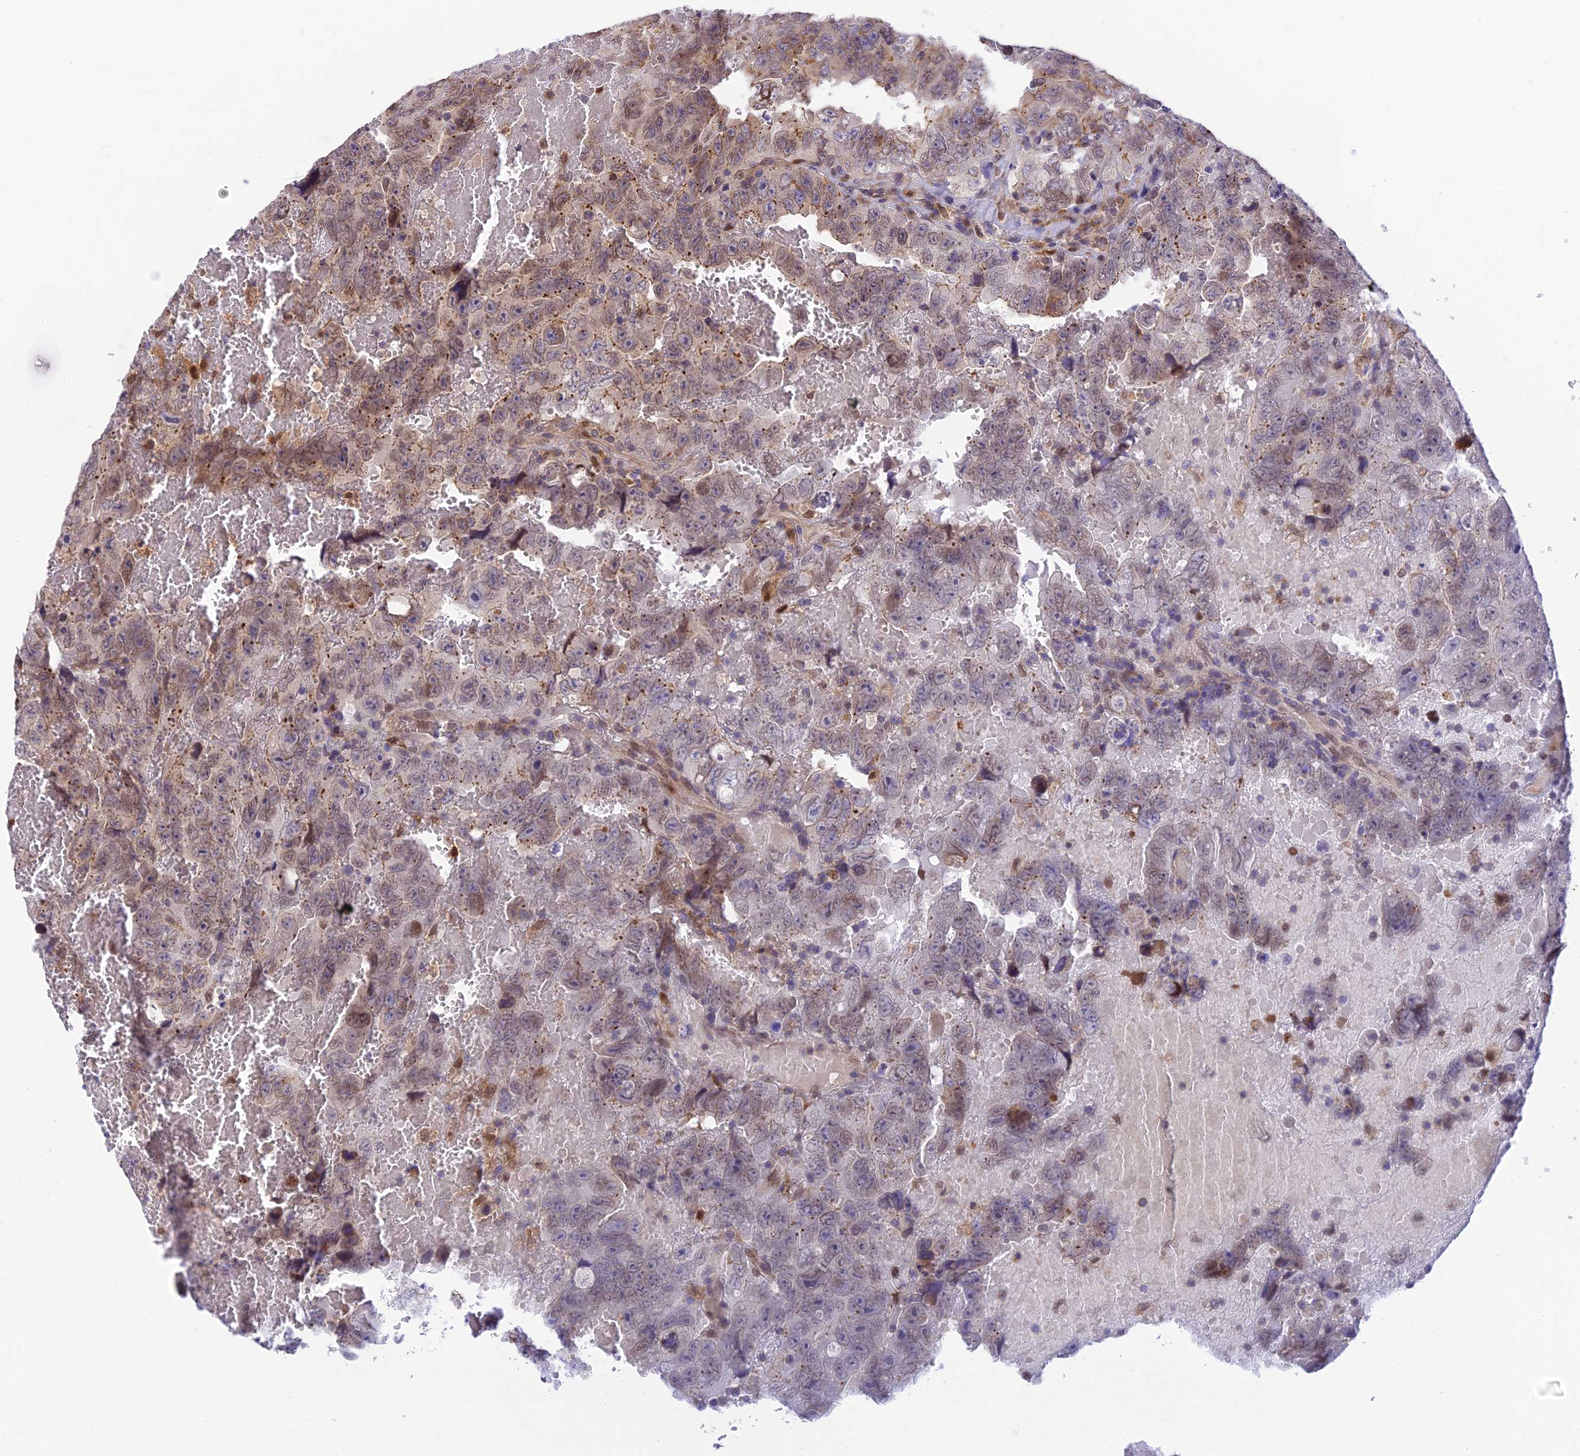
{"staining": {"intensity": "weak", "quantity": "<25%", "location": "cytoplasmic/membranous,nuclear"}, "tissue": "testis cancer", "cell_type": "Tumor cells", "image_type": "cancer", "snomed": [{"axis": "morphology", "description": "Carcinoma, Embryonal, NOS"}, {"axis": "topography", "description": "Testis"}], "caption": "The micrograph exhibits no significant positivity in tumor cells of embryonal carcinoma (testis). (Immunohistochemistry (ihc), brightfield microscopy, high magnification).", "gene": "BMT2", "patient": {"sex": "male", "age": 45}}